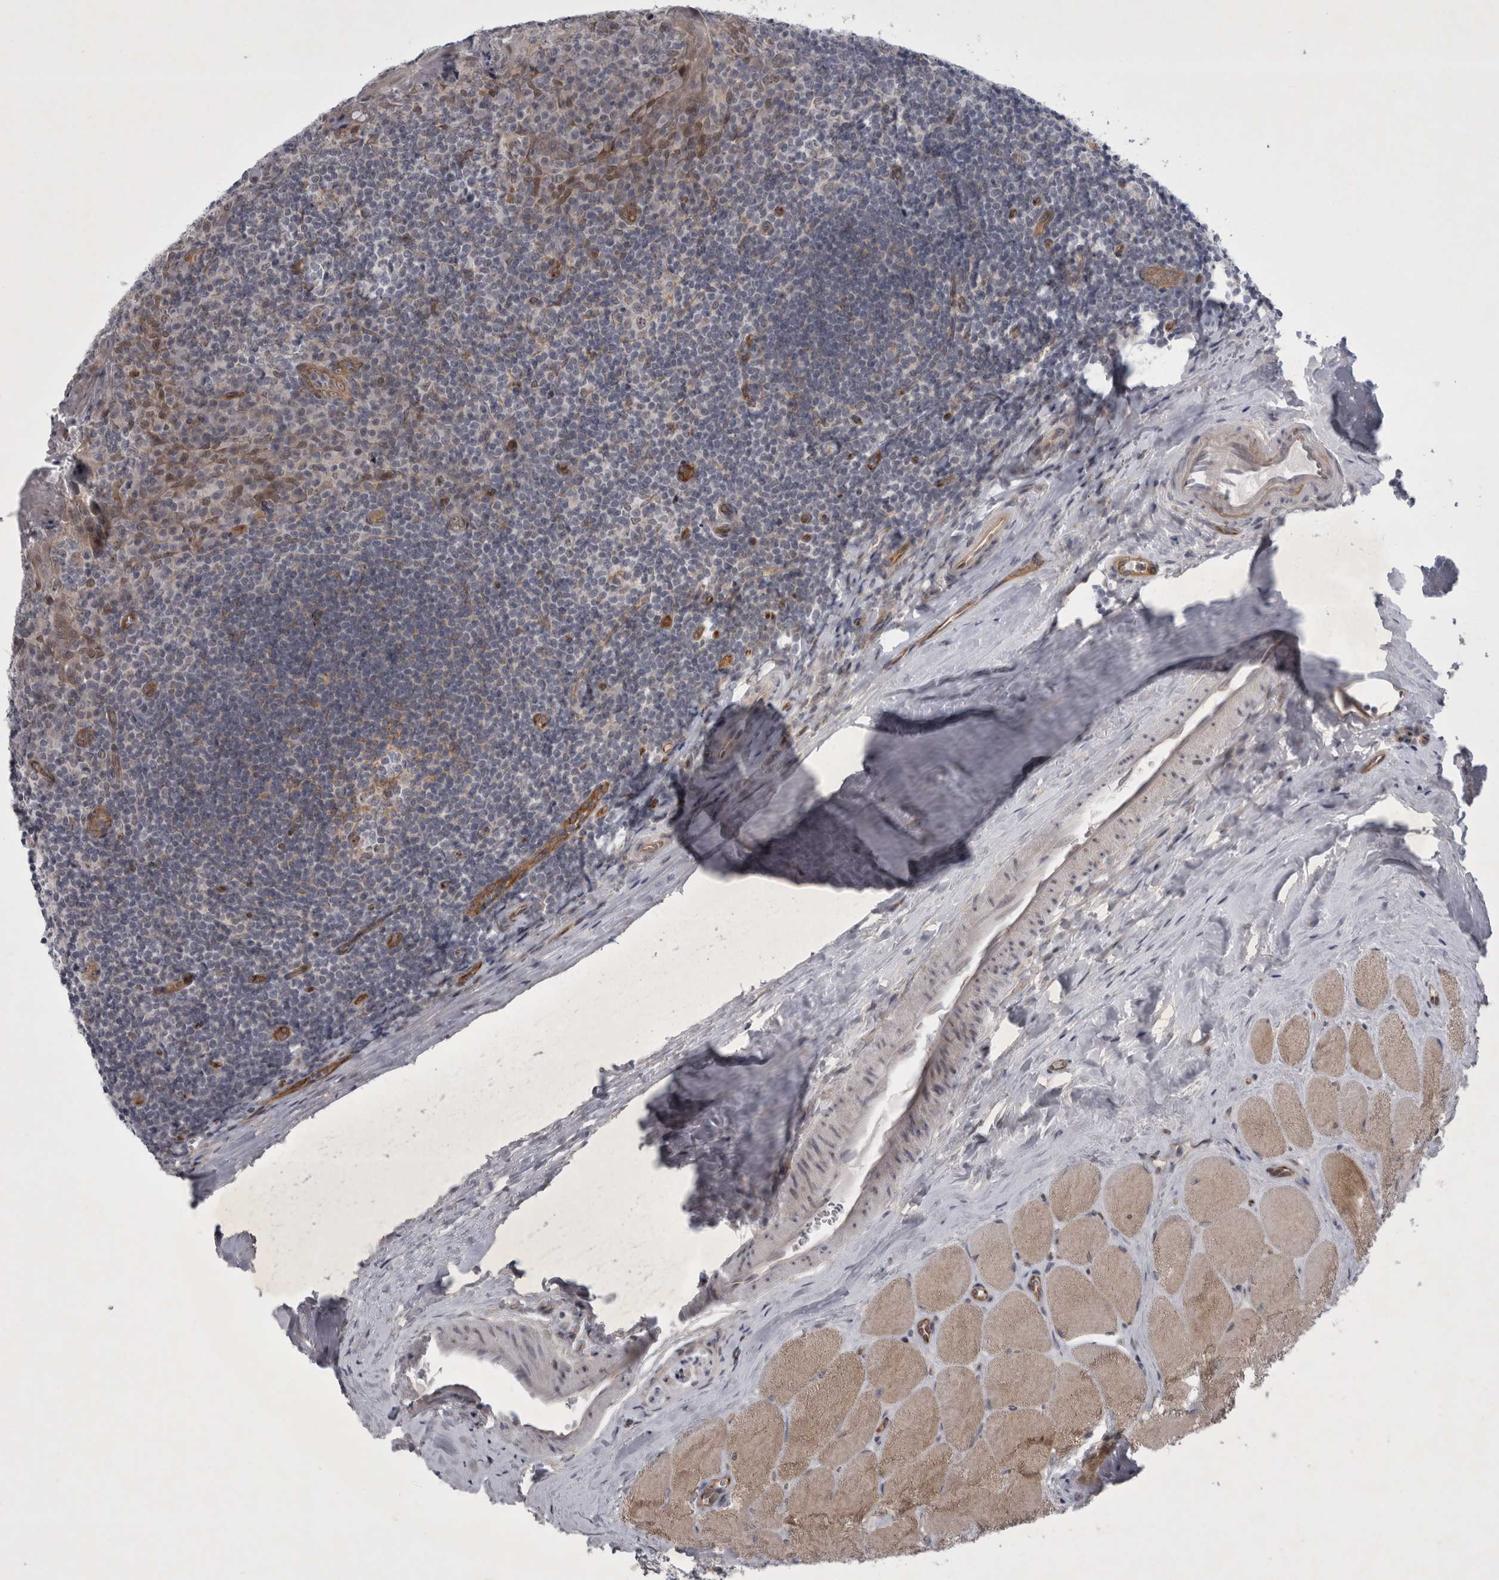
{"staining": {"intensity": "moderate", "quantity": "<25%", "location": "cytoplasmic/membranous,nuclear"}, "tissue": "tonsil", "cell_type": "Germinal center cells", "image_type": "normal", "snomed": [{"axis": "morphology", "description": "Normal tissue, NOS"}, {"axis": "topography", "description": "Tonsil"}], "caption": "This micrograph shows IHC staining of benign tonsil, with low moderate cytoplasmic/membranous,nuclear staining in about <25% of germinal center cells.", "gene": "PARP11", "patient": {"sex": "male", "age": 27}}